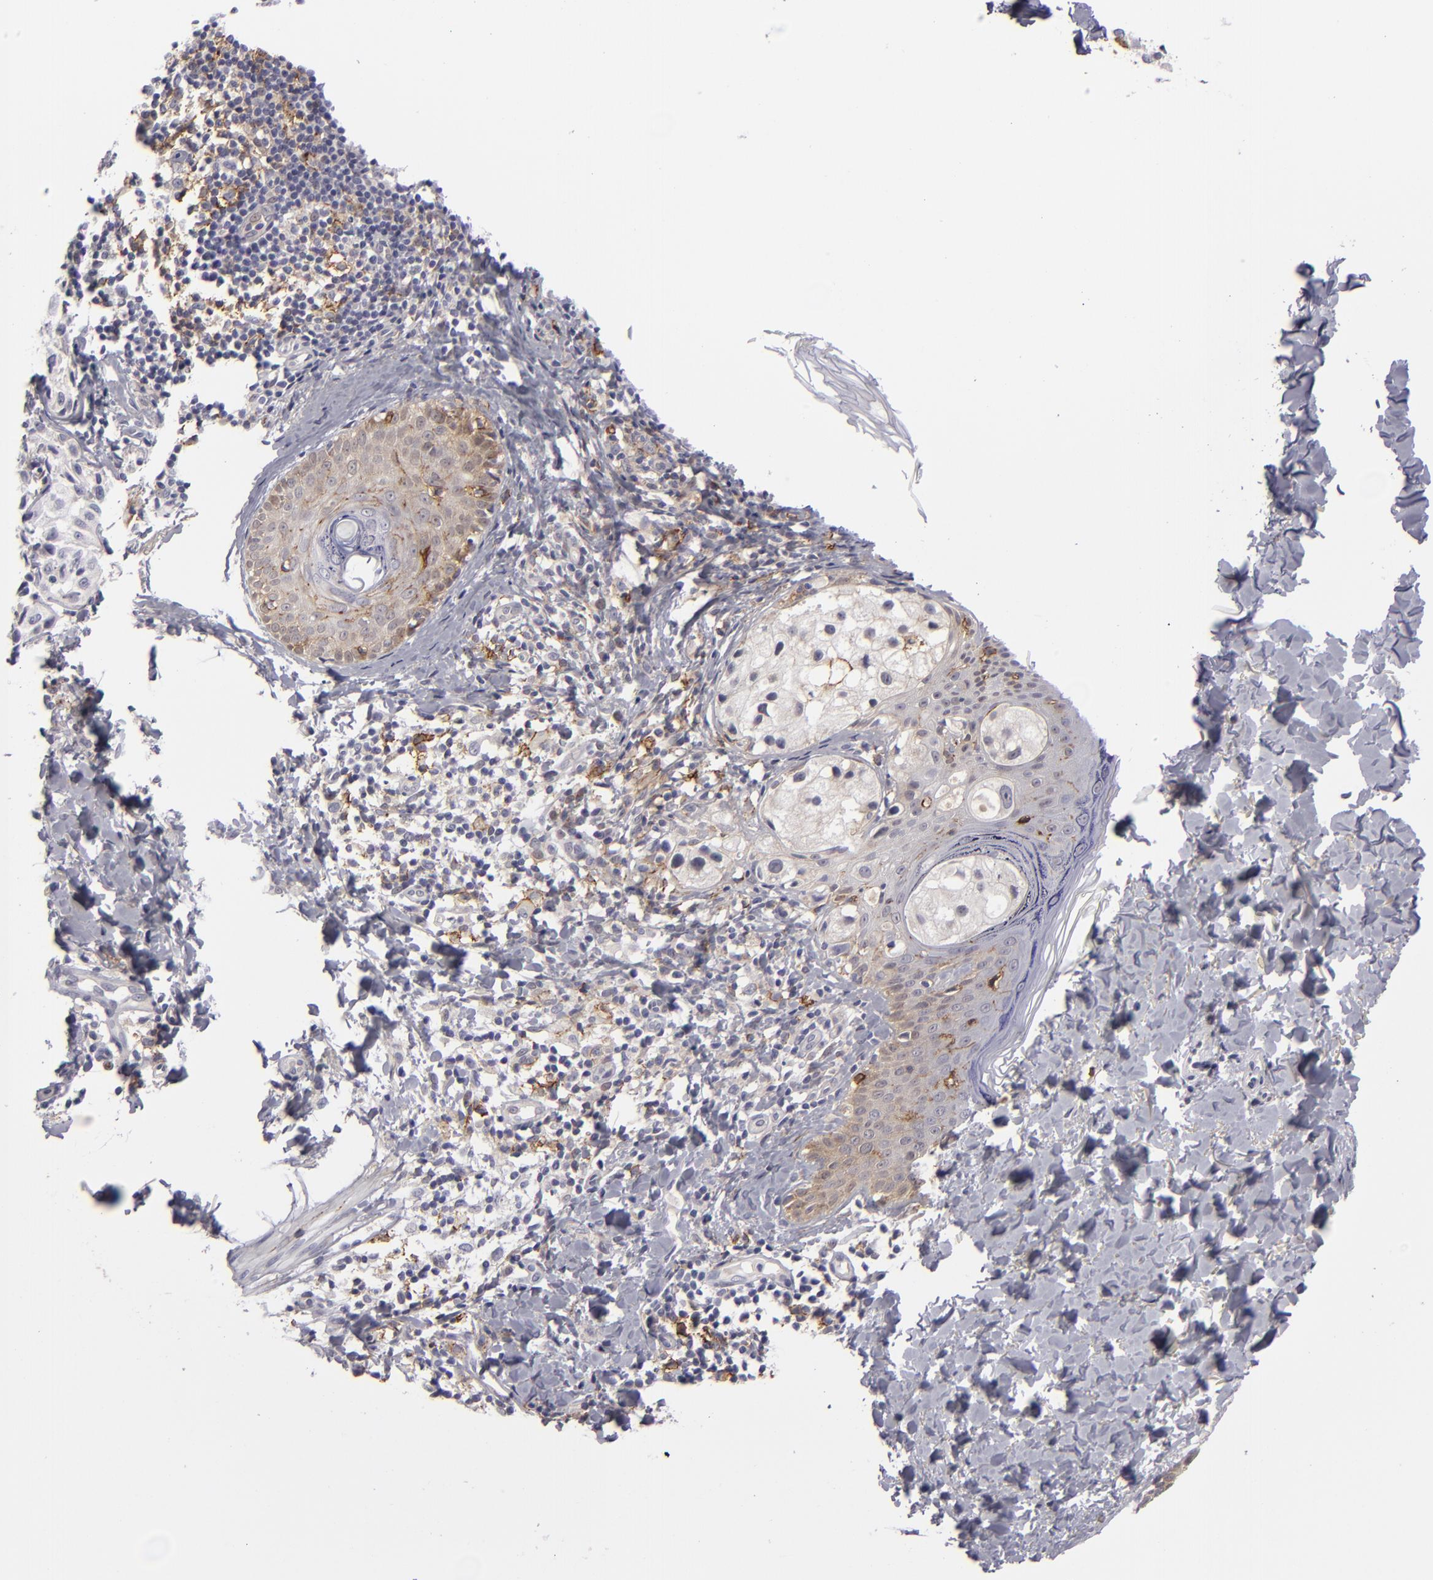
{"staining": {"intensity": "weak", "quantity": "<25%", "location": "cytoplasmic/membranous"}, "tissue": "melanoma", "cell_type": "Tumor cells", "image_type": "cancer", "snomed": [{"axis": "morphology", "description": "Malignant melanoma, NOS"}, {"axis": "topography", "description": "Skin"}], "caption": "DAB immunohistochemical staining of malignant melanoma demonstrates no significant staining in tumor cells. (Brightfield microscopy of DAB (3,3'-diaminobenzidine) IHC at high magnification).", "gene": "ALCAM", "patient": {"sex": "male", "age": 23}}